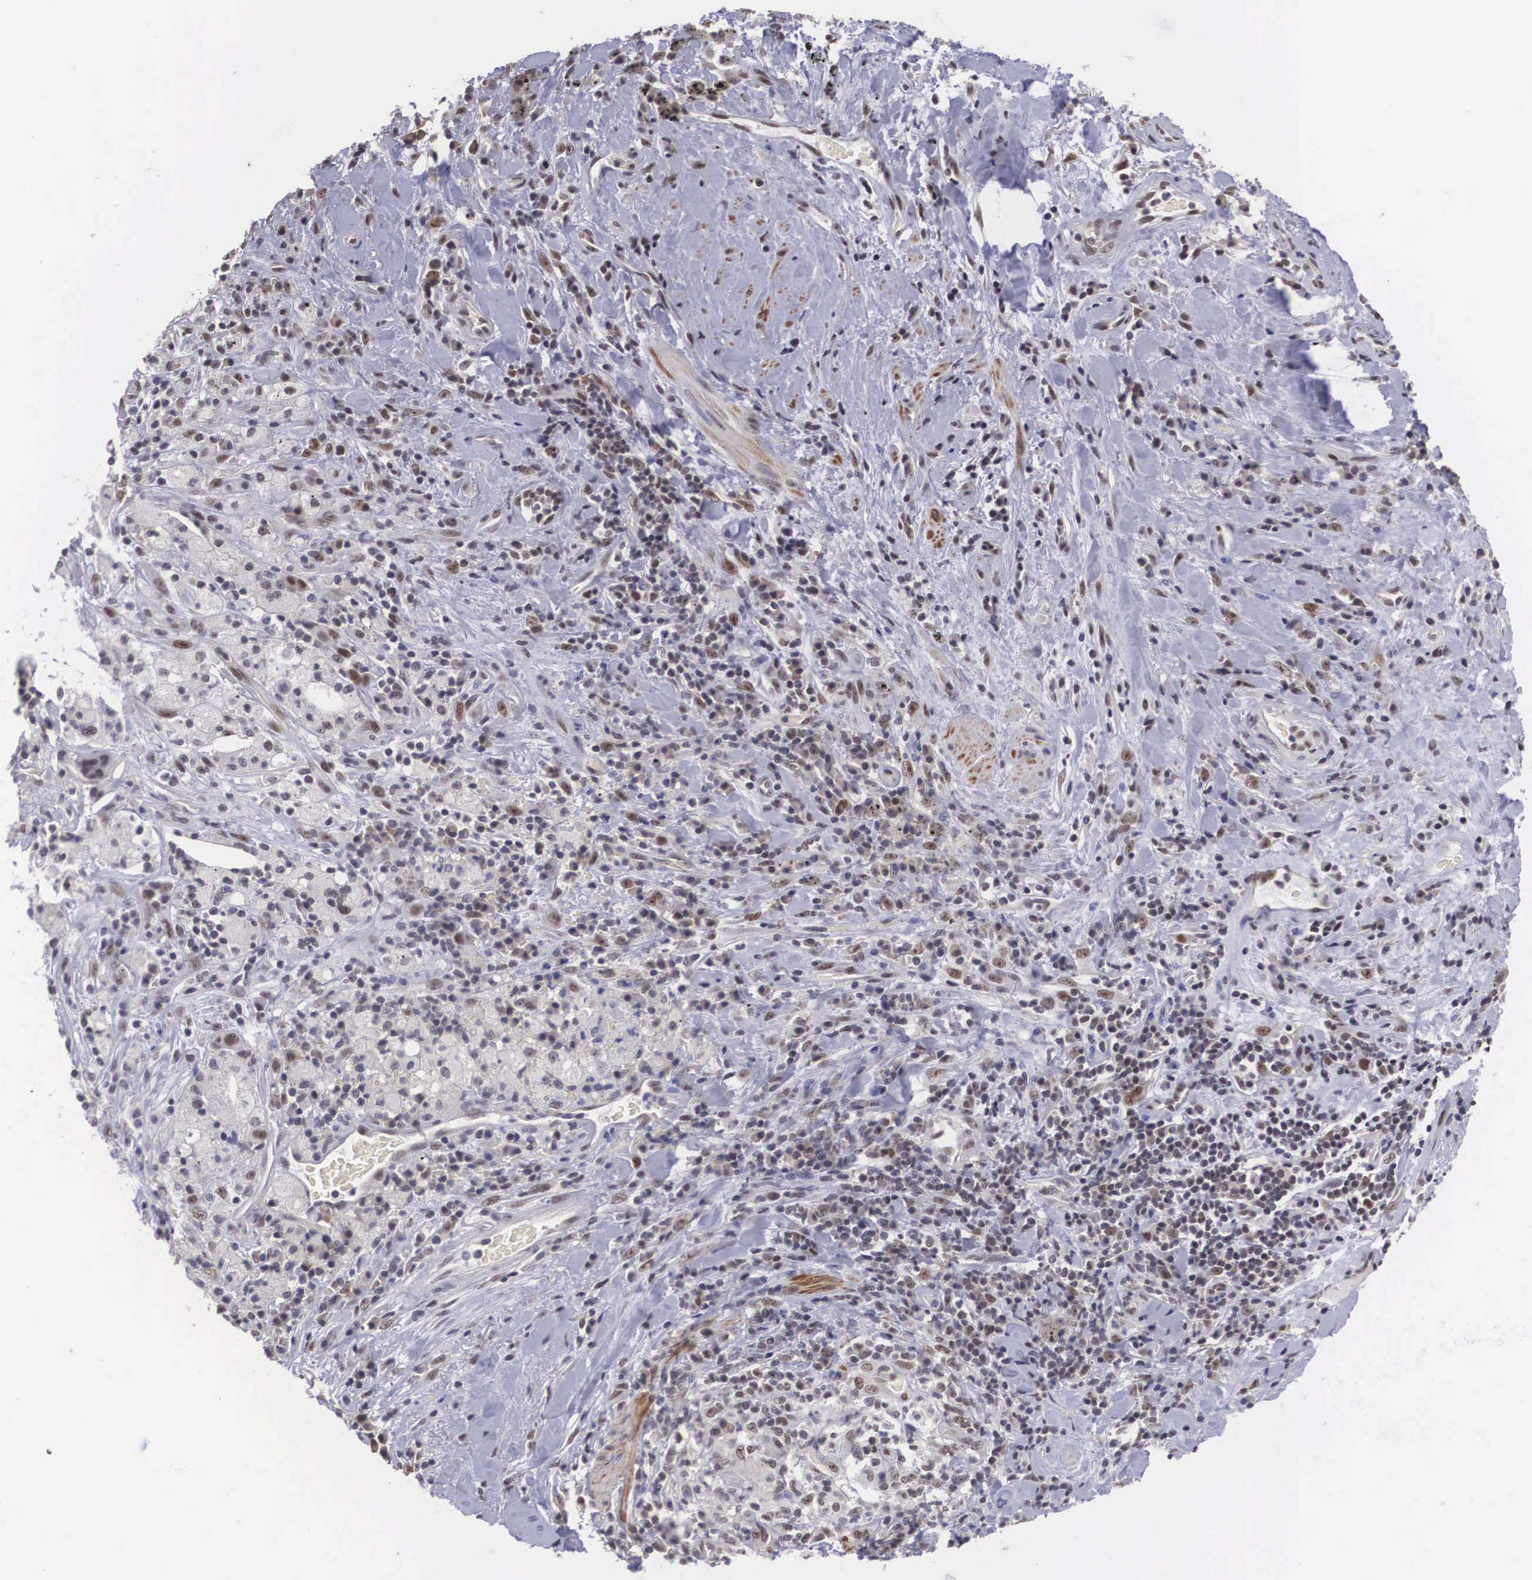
{"staining": {"intensity": "weak", "quantity": "25%-75%", "location": "nuclear"}, "tissue": "lung cancer", "cell_type": "Tumor cells", "image_type": "cancer", "snomed": [{"axis": "morphology", "description": "Squamous cell carcinoma, NOS"}, {"axis": "topography", "description": "Lung"}], "caption": "Immunohistochemical staining of squamous cell carcinoma (lung) shows low levels of weak nuclear staining in approximately 25%-75% of tumor cells.", "gene": "ZNF275", "patient": {"sex": "male", "age": 64}}